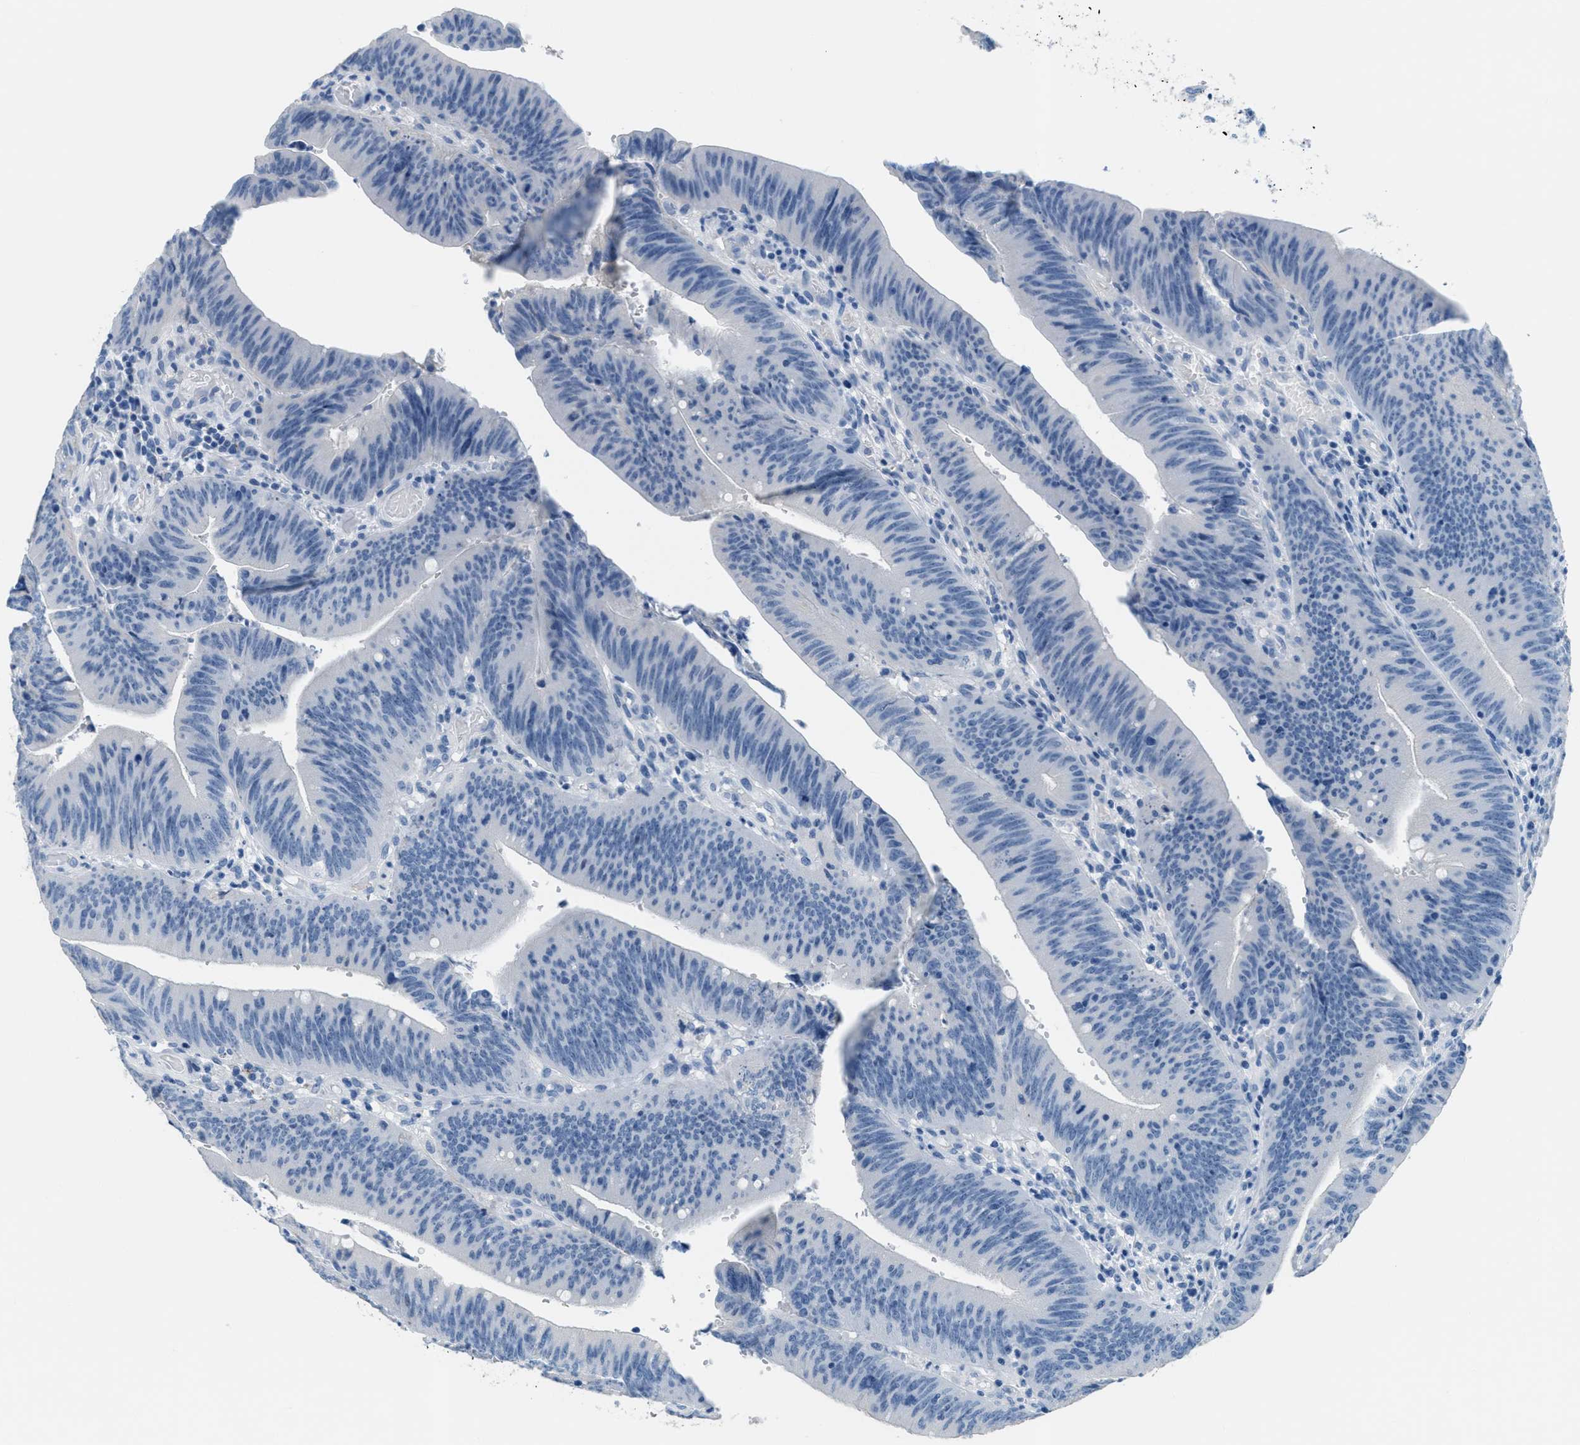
{"staining": {"intensity": "negative", "quantity": "none", "location": "none"}, "tissue": "colorectal cancer", "cell_type": "Tumor cells", "image_type": "cancer", "snomed": [{"axis": "morphology", "description": "Normal tissue, NOS"}, {"axis": "morphology", "description": "Adenocarcinoma, NOS"}, {"axis": "topography", "description": "Rectum"}], "caption": "This image is of colorectal adenocarcinoma stained with immunohistochemistry (IHC) to label a protein in brown with the nuclei are counter-stained blue. There is no expression in tumor cells.", "gene": "MGARP", "patient": {"sex": "female", "age": 66}}